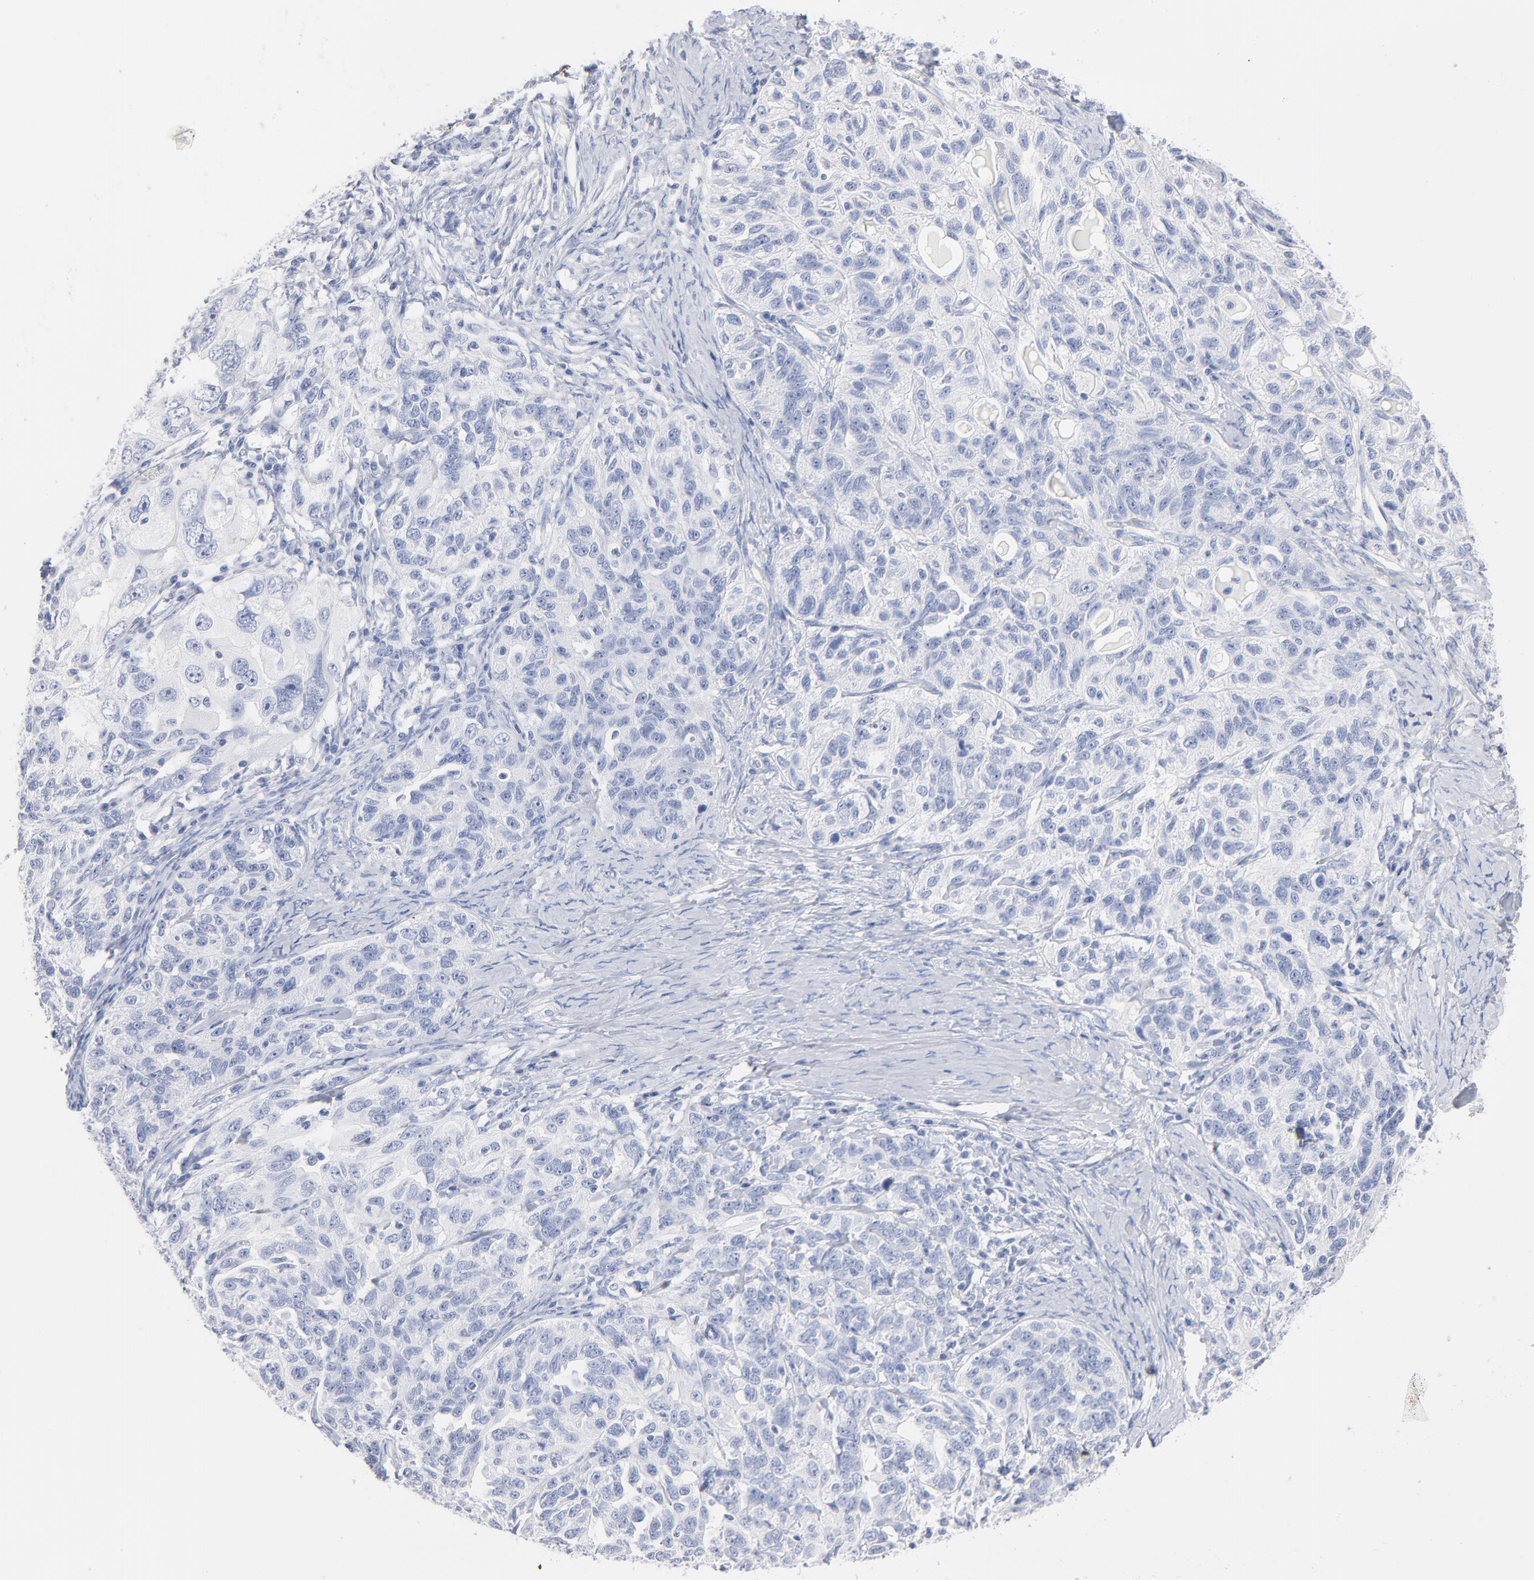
{"staining": {"intensity": "negative", "quantity": "none", "location": "none"}, "tissue": "ovarian cancer", "cell_type": "Tumor cells", "image_type": "cancer", "snomed": [{"axis": "morphology", "description": "Cystadenocarcinoma, serous, NOS"}, {"axis": "topography", "description": "Ovary"}], "caption": "High power microscopy histopathology image of an immunohistochemistry photomicrograph of ovarian cancer, revealing no significant expression in tumor cells. (Brightfield microscopy of DAB (3,3'-diaminobenzidine) IHC at high magnification).", "gene": "AGTR1", "patient": {"sex": "female", "age": 82}}